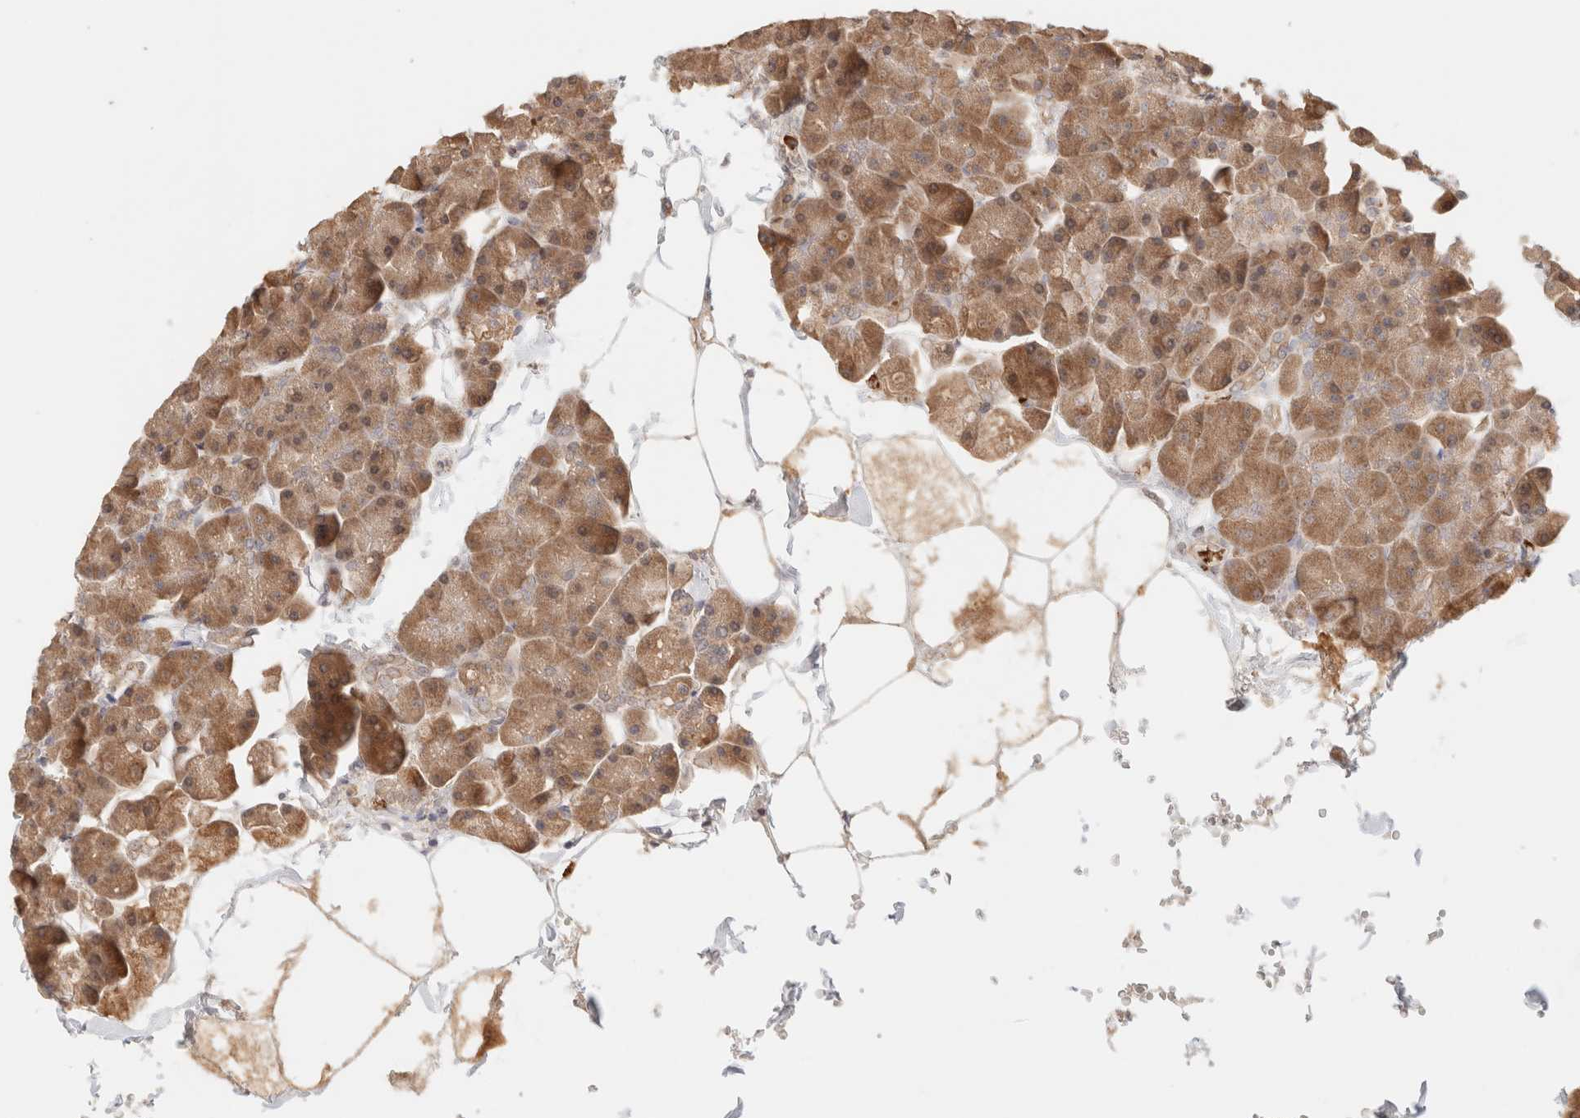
{"staining": {"intensity": "moderate", "quantity": ">75%", "location": "cytoplasmic/membranous"}, "tissue": "pancreas", "cell_type": "Exocrine glandular cells", "image_type": "normal", "snomed": [{"axis": "morphology", "description": "Normal tissue, NOS"}, {"axis": "topography", "description": "Pancreas"}], "caption": "A medium amount of moderate cytoplasmic/membranous positivity is identified in about >75% of exocrine glandular cells in benign pancreas.", "gene": "BRPF3", "patient": {"sex": "male", "age": 35}}